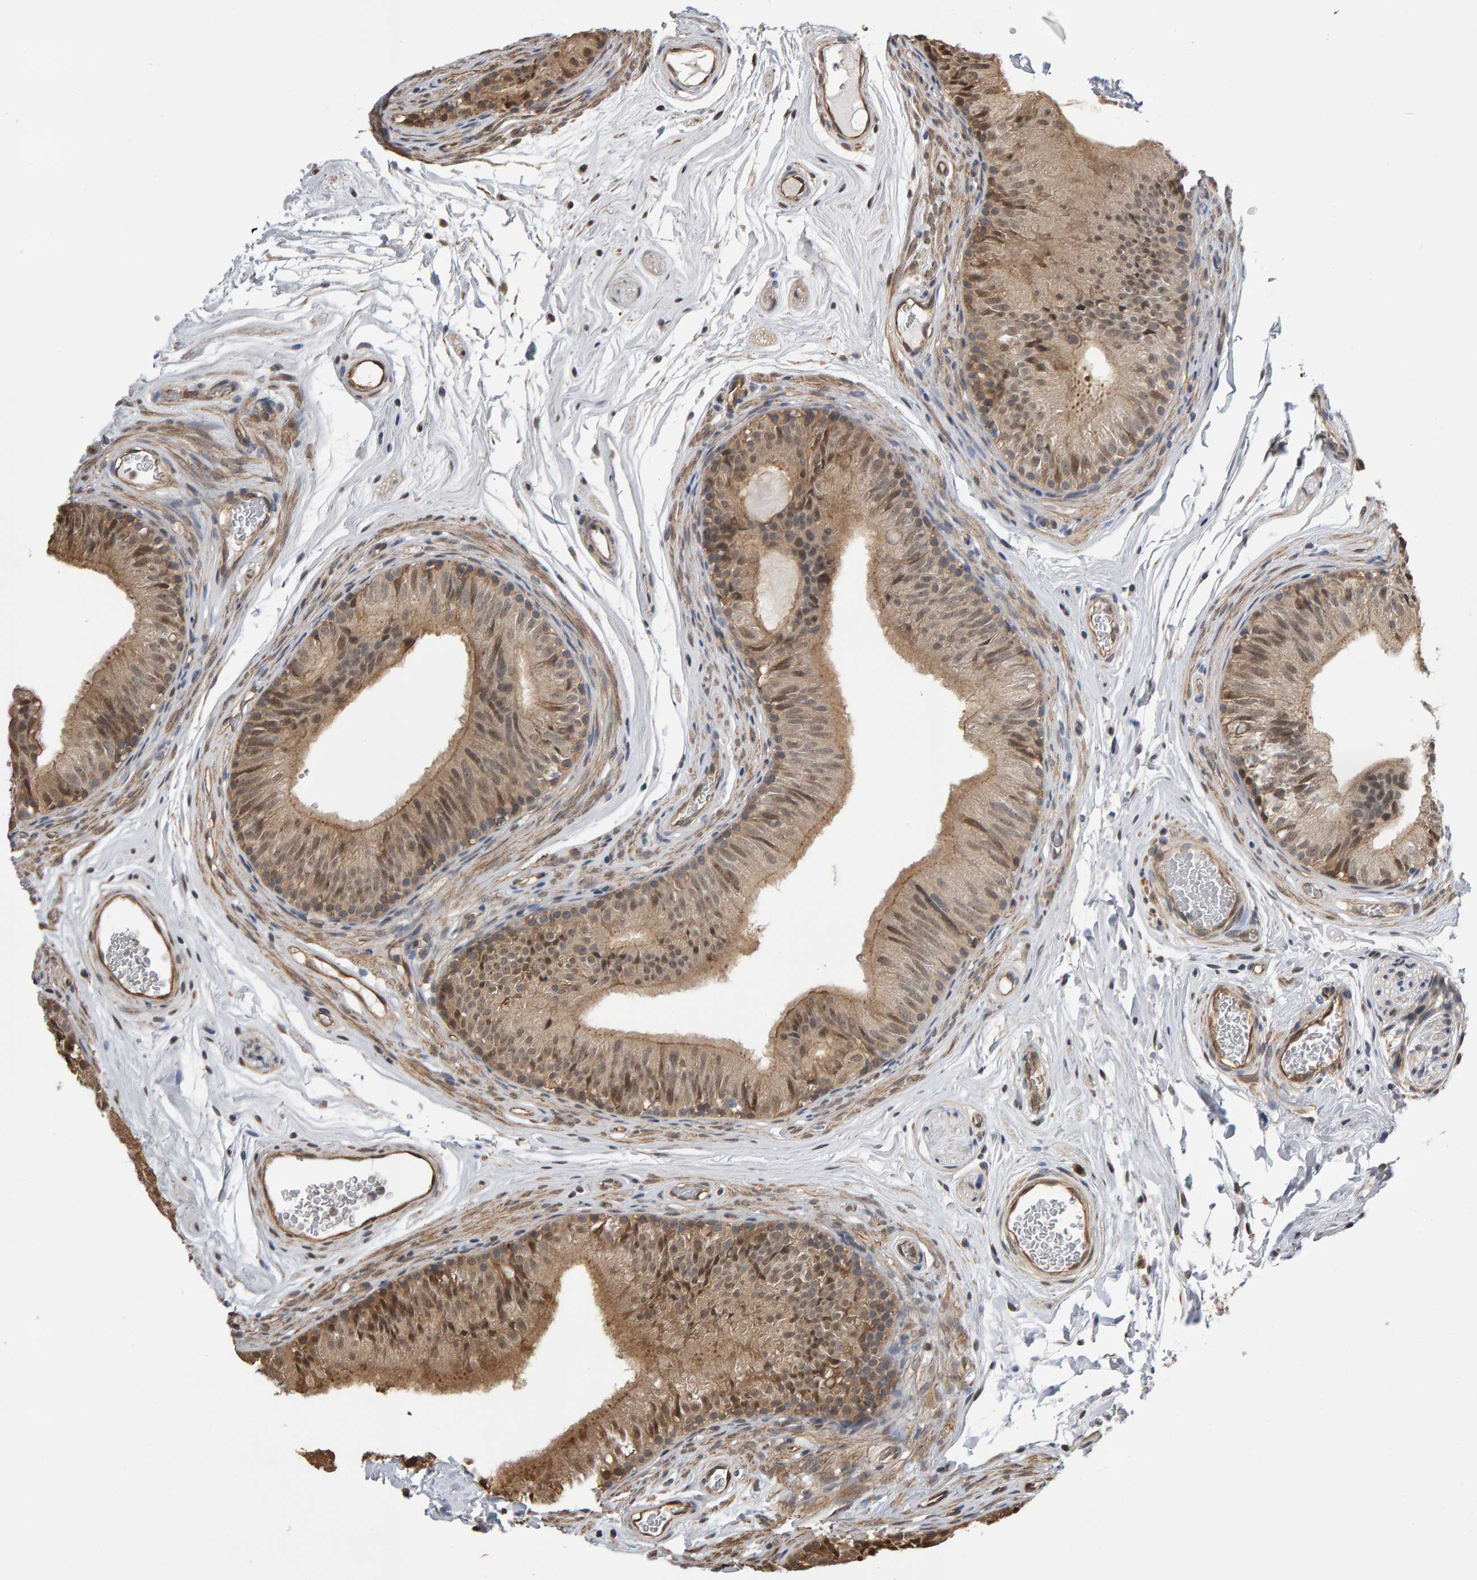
{"staining": {"intensity": "moderate", "quantity": ">75%", "location": "cytoplasmic/membranous,nuclear"}, "tissue": "epididymis", "cell_type": "Glandular cells", "image_type": "normal", "snomed": [{"axis": "morphology", "description": "Normal tissue, NOS"}, {"axis": "topography", "description": "Epididymis"}], "caption": "Immunohistochemistry of unremarkable human epididymis shows medium levels of moderate cytoplasmic/membranous,nuclear staining in approximately >75% of glandular cells.", "gene": "COASY", "patient": {"sex": "male", "age": 36}}